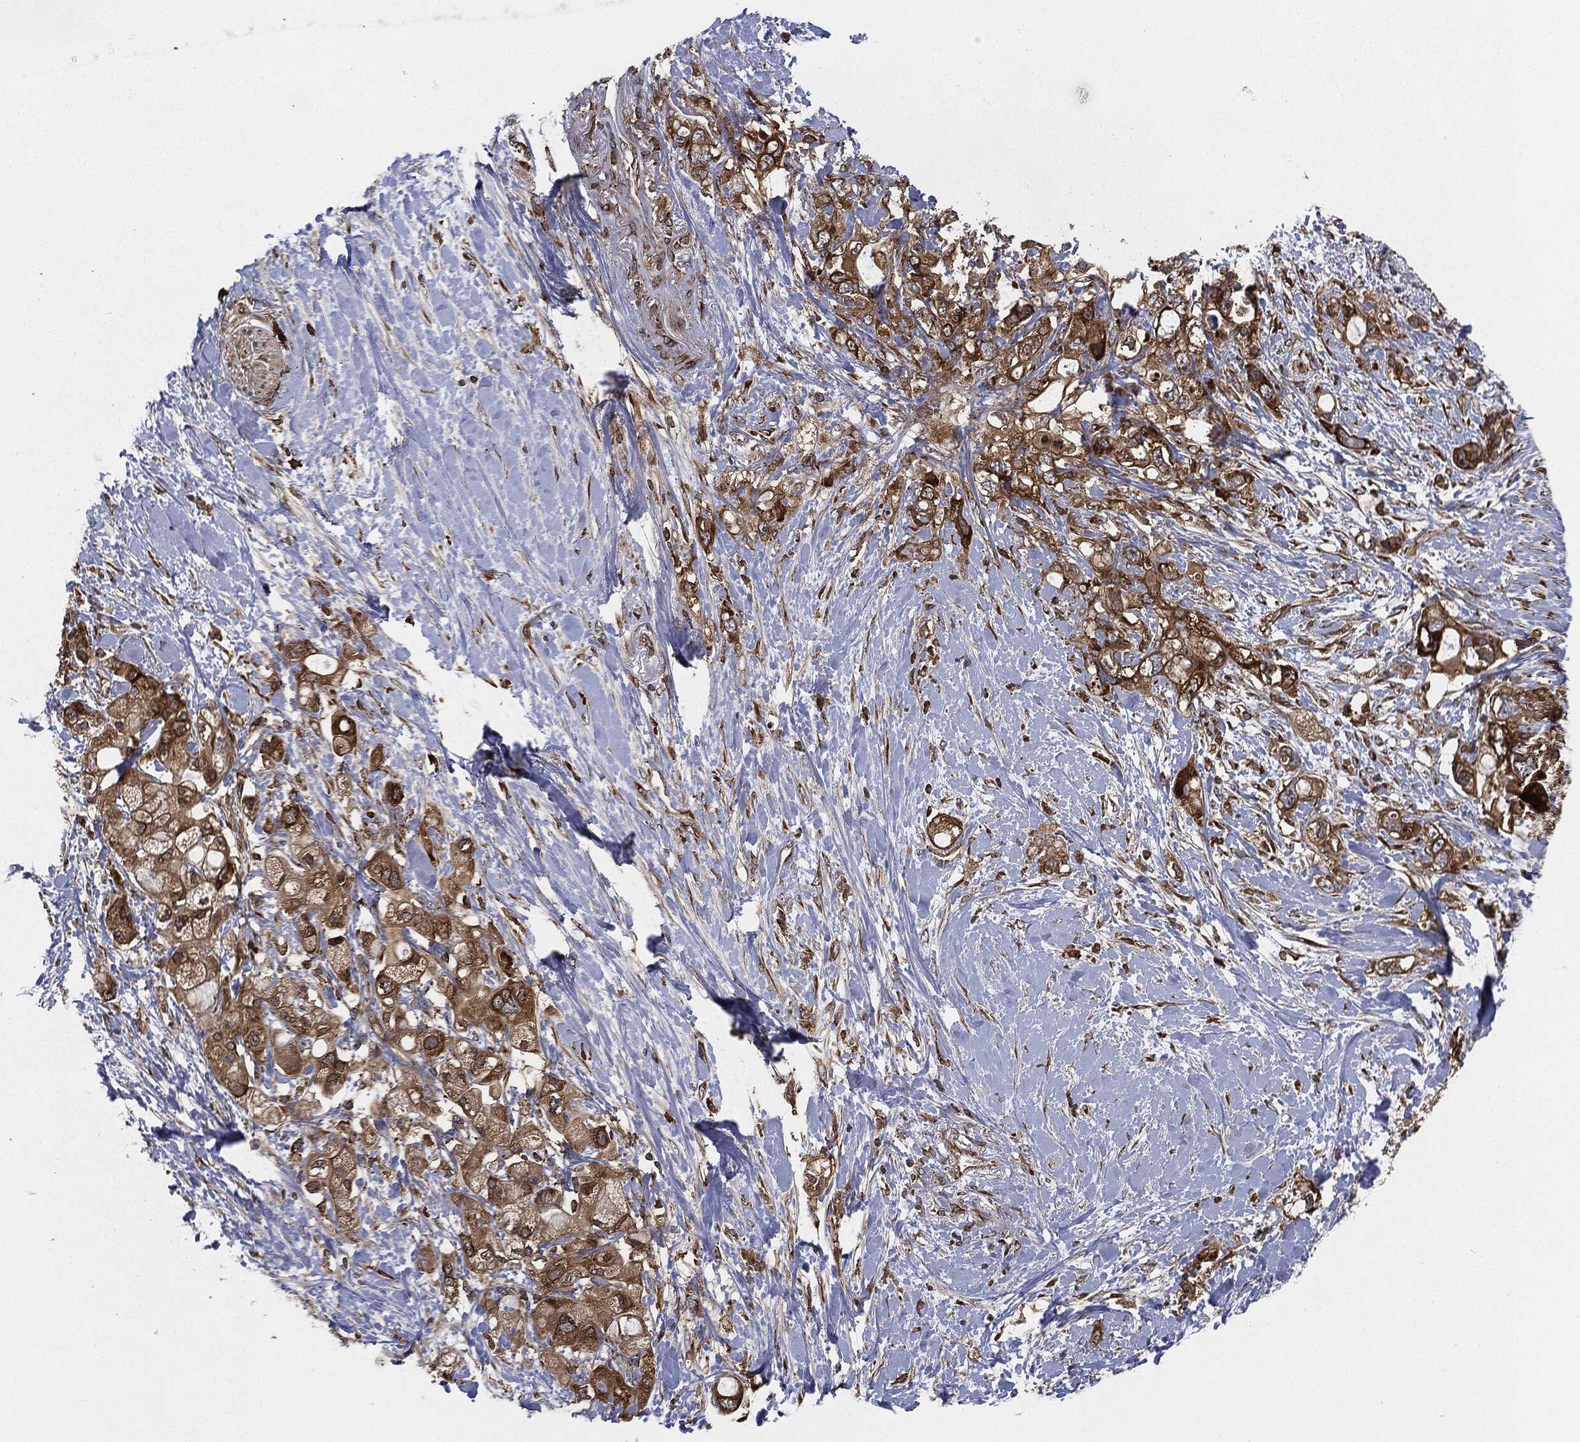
{"staining": {"intensity": "strong", "quantity": ">75%", "location": "cytoplasmic/membranous"}, "tissue": "pancreatic cancer", "cell_type": "Tumor cells", "image_type": "cancer", "snomed": [{"axis": "morphology", "description": "Adenocarcinoma, NOS"}, {"axis": "topography", "description": "Pancreas"}], "caption": "DAB (3,3'-diaminobenzidine) immunohistochemical staining of adenocarcinoma (pancreatic) demonstrates strong cytoplasmic/membranous protein staining in about >75% of tumor cells. (DAB (3,3'-diaminobenzidine) = brown stain, brightfield microscopy at high magnification).", "gene": "EIF2AK2", "patient": {"sex": "female", "age": 56}}